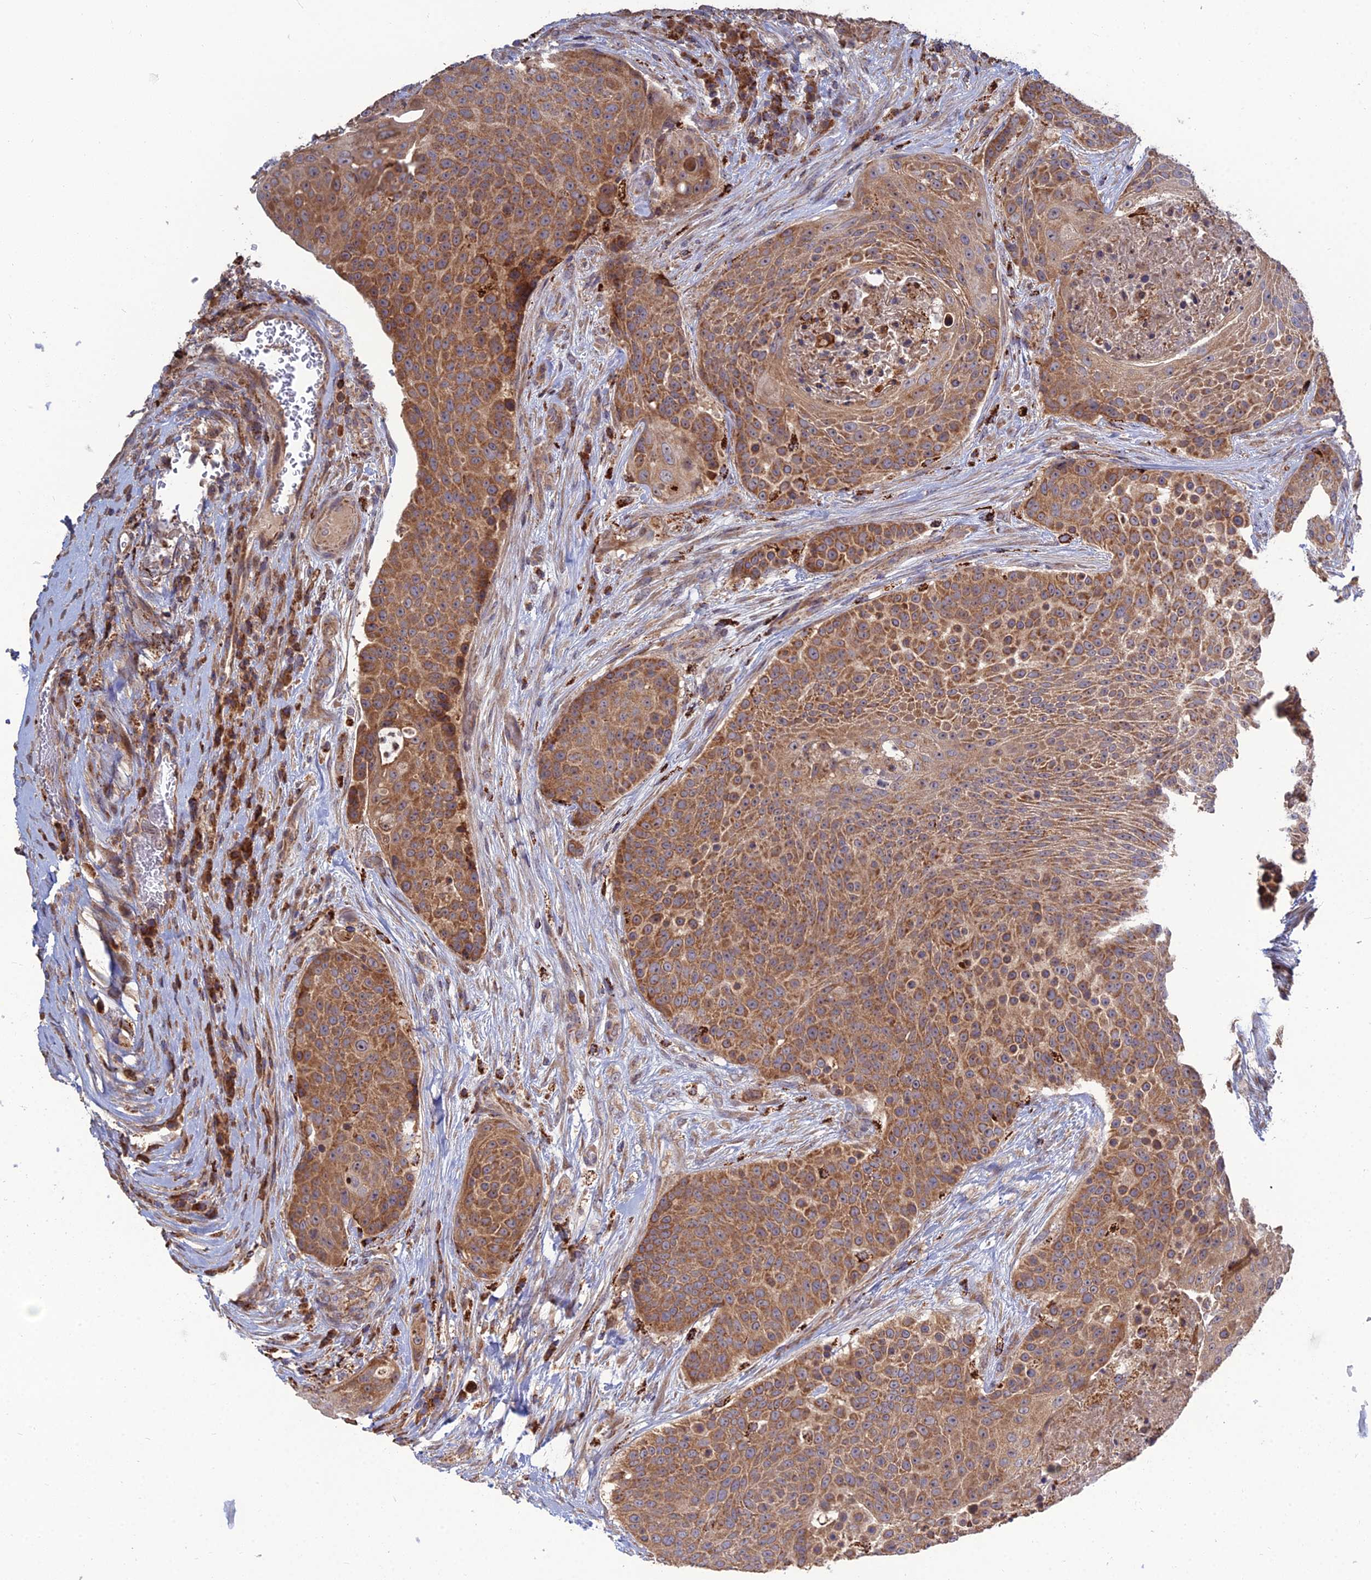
{"staining": {"intensity": "moderate", "quantity": ">75%", "location": "cytoplasmic/membranous"}, "tissue": "urothelial cancer", "cell_type": "Tumor cells", "image_type": "cancer", "snomed": [{"axis": "morphology", "description": "Urothelial carcinoma, High grade"}, {"axis": "topography", "description": "Urinary bladder"}], "caption": "IHC micrograph of neoplastic tissue: human high-grade urothelial carcinoma stained using immunohistochemistry (IHC) exhibits medium levels of moderate protein expression localized specifically in the cytoplasmic/membranous of tumor cells, appearing as a cytoplasmic/membranous brown color.", "gene": "RIC8B", "patient": {"sex": "female", "age": 63}}